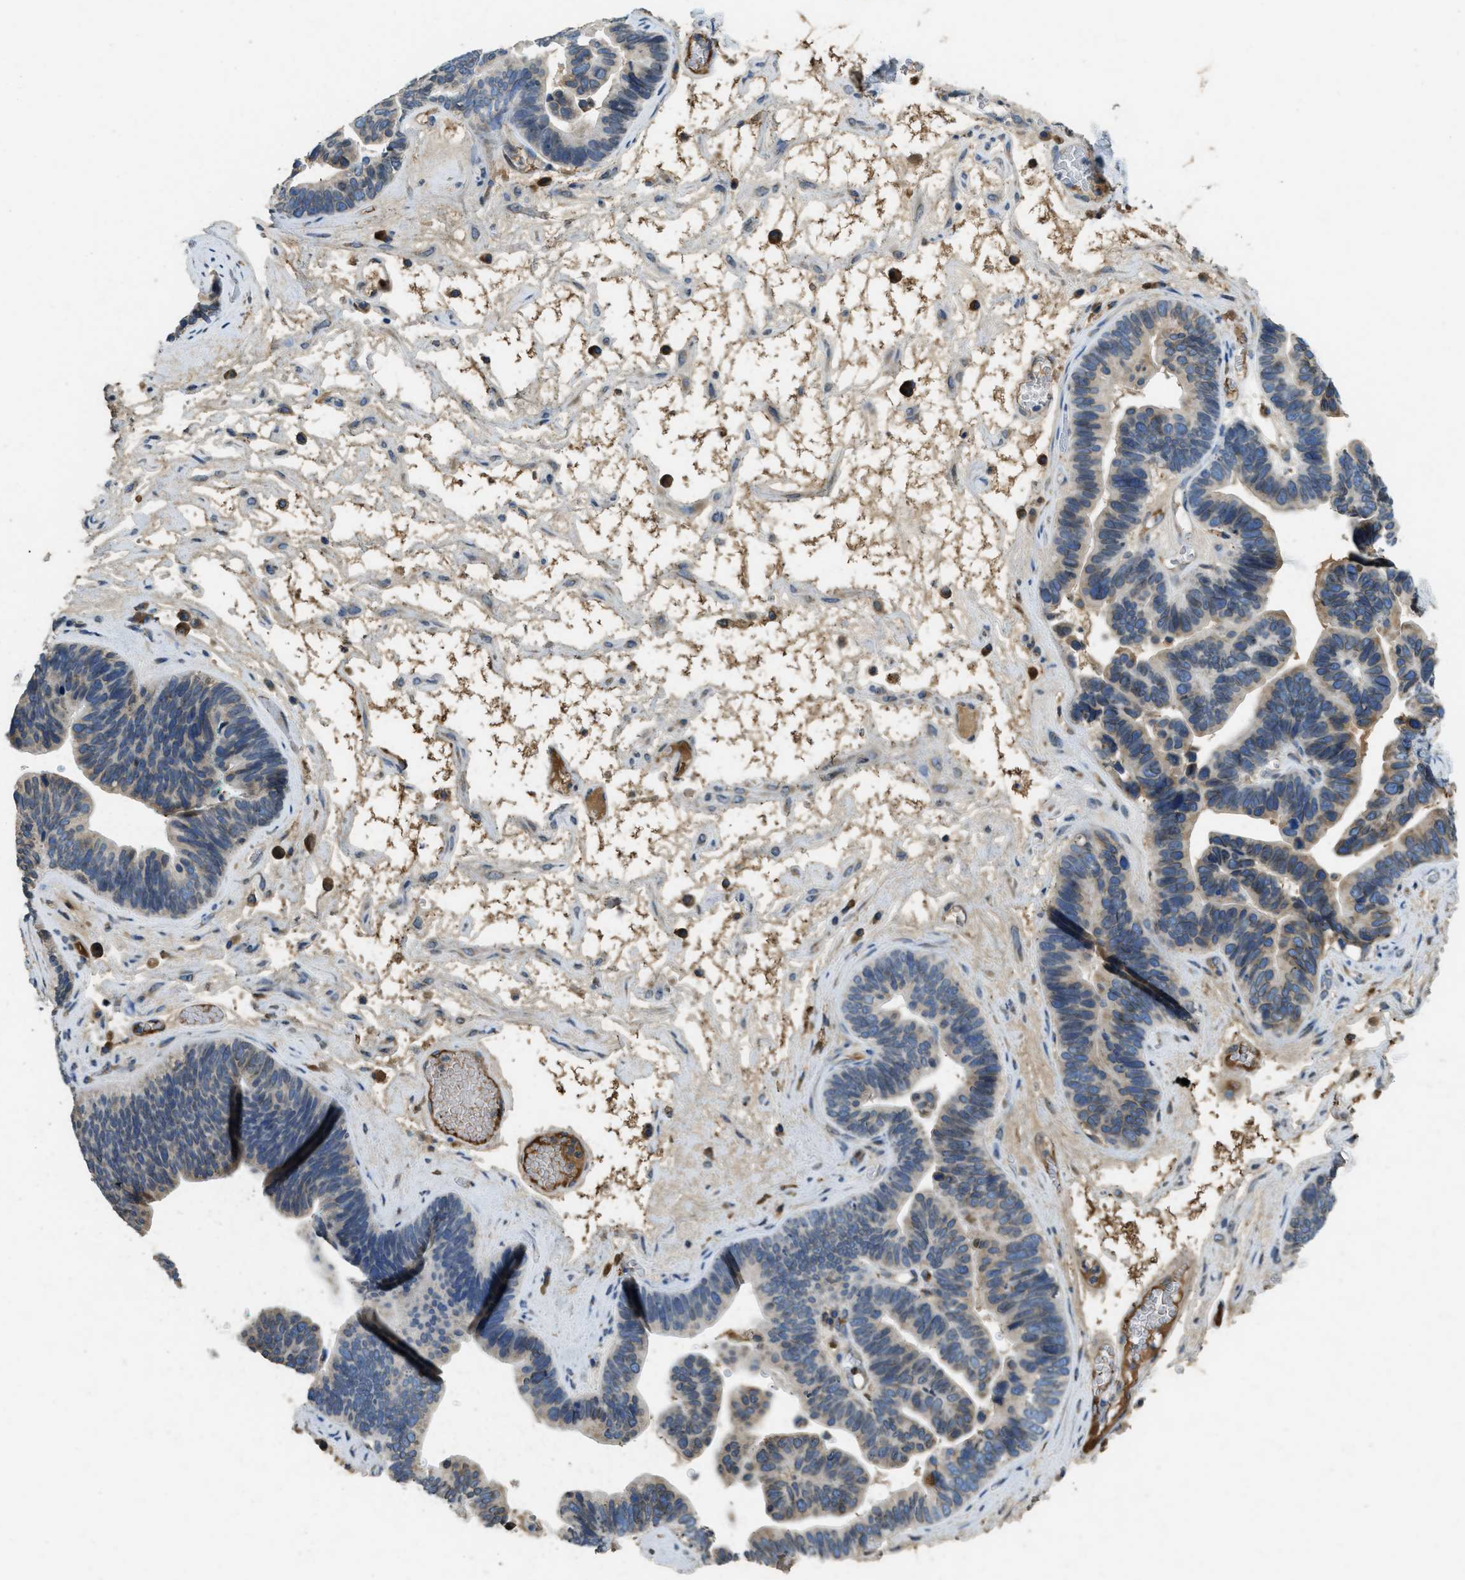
{"staining": {"intensity": "weak", "quantity": "<25%", "location": "cytoplasmic/membranous"}, "tissue": "ovarian cancer", "cell_type": "Tumor cells", "image_type": "cancer", "snomed": [{"axis": "morphology", "description": "Cystadenocarcinoma, serous, NOS"}, {"axis": "topography", "description": "Ovary"}], "caption": "Immunohistochemistry (IHC) micrograph of human ovarian serous cystadenocarcinoma stained for a protein (brown), which exhibits no expression in tumor cells. The staining is performed using DAB brown chromogen with nuclei counter-stained in using hematoxylin.", "gene": "MPDU1", "patient": {"sex": "female", "age": 56}}